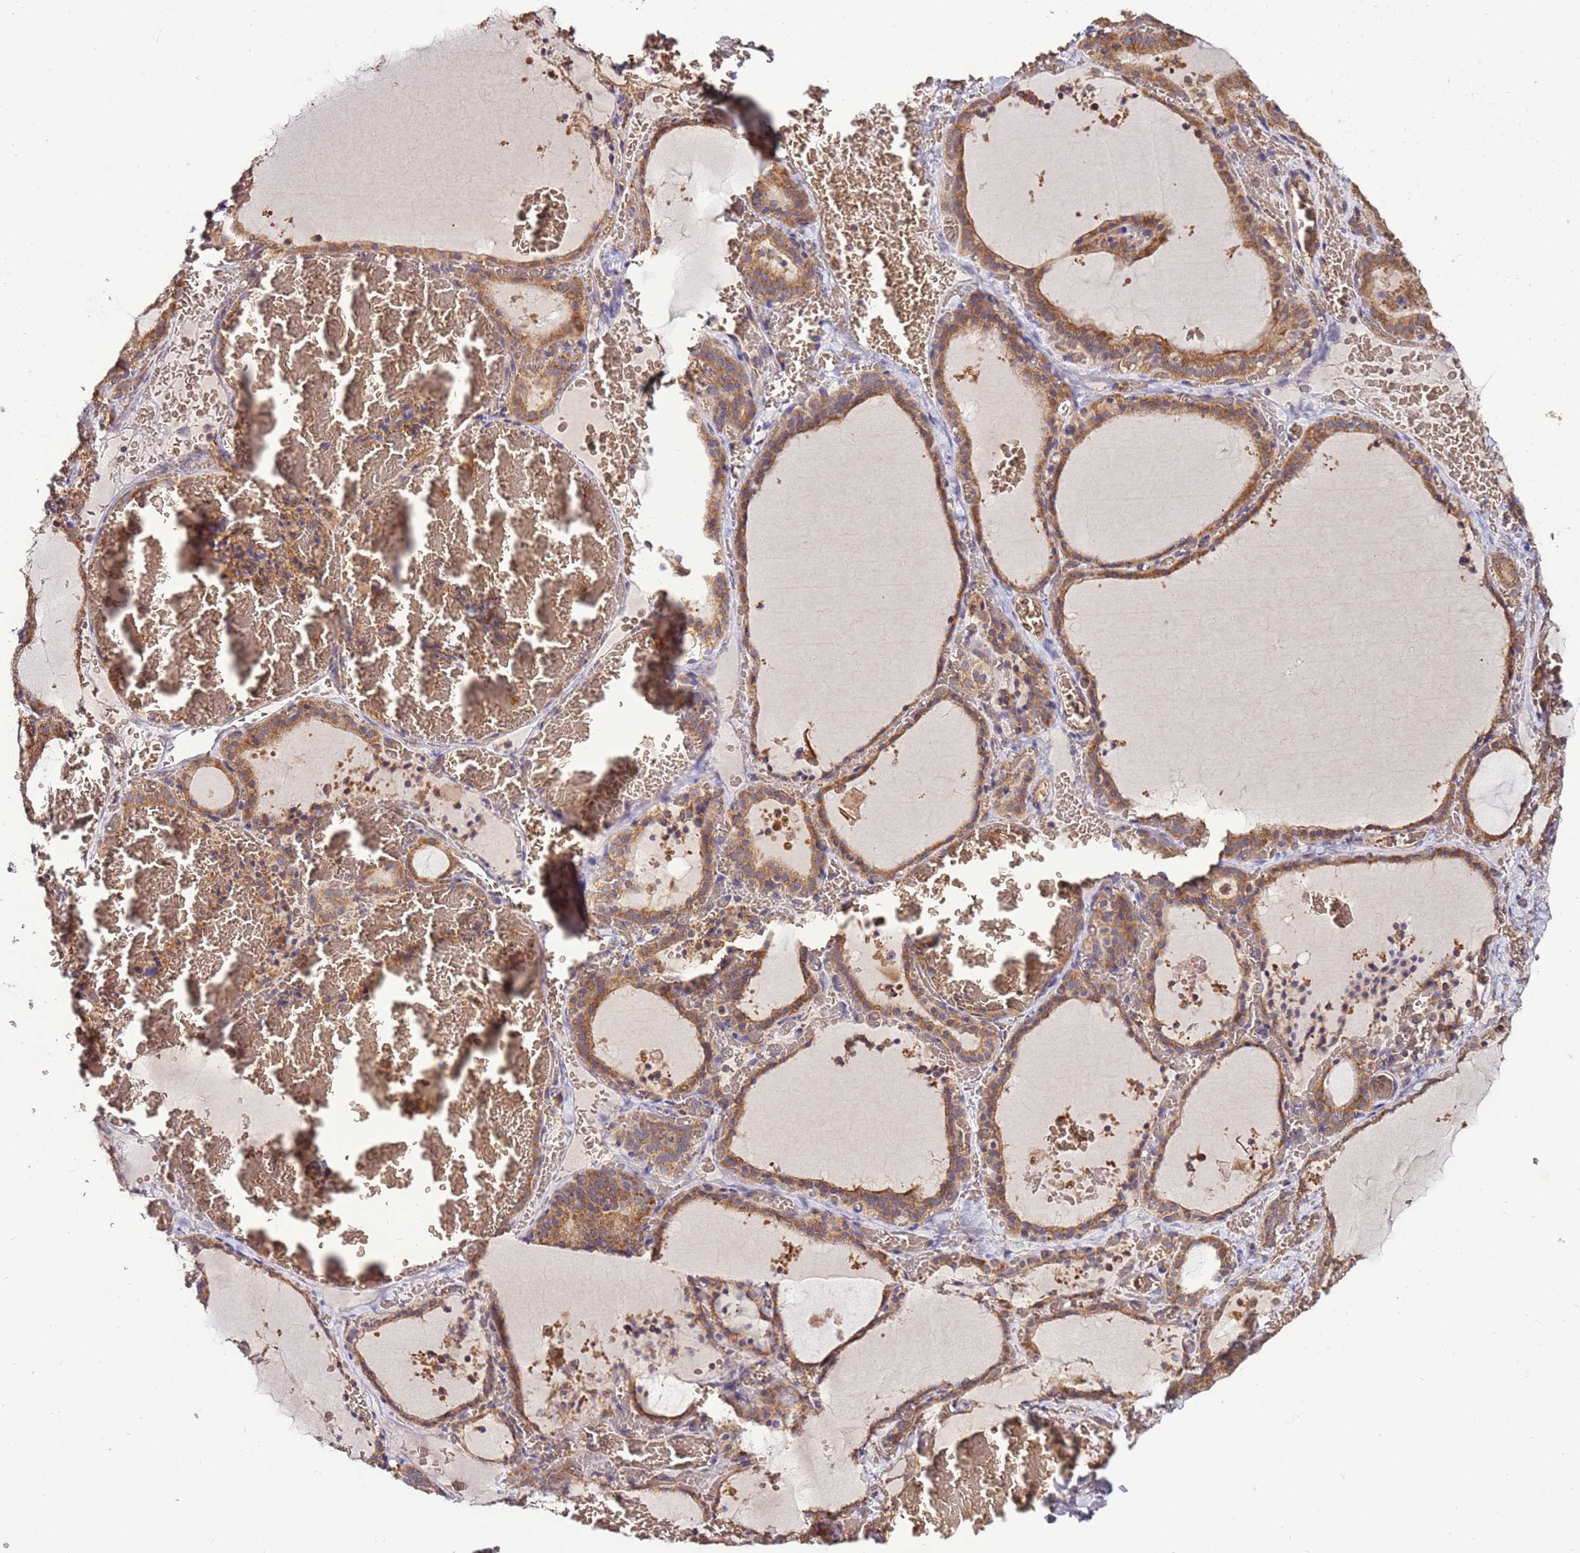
{"staining": {"intensity": "moderate", "quantity": ">75%", "location": "cytoplasmic/membranous"}, "tissue": "thyroid gland", "cell_type": "Glandular cells", "image_type": "normal", "snomed": [{"axis": "morphology", "description": "Normal tissue, NOS"}, {"axis": "topography", "description": "Thyroid gland"}], "caption": "Immunohistochemistry micrograph of benign thyroid gland: thyroid gland stained using IHC exhibits medium levels of moderate protein expression localized specifically in the cytoplasmic/membranous of glandular cells, appearing as a cytoplasmic/membranous brown color.", "gene": "SLC44A5", "patient": {"sex": "female", "age": 39}}